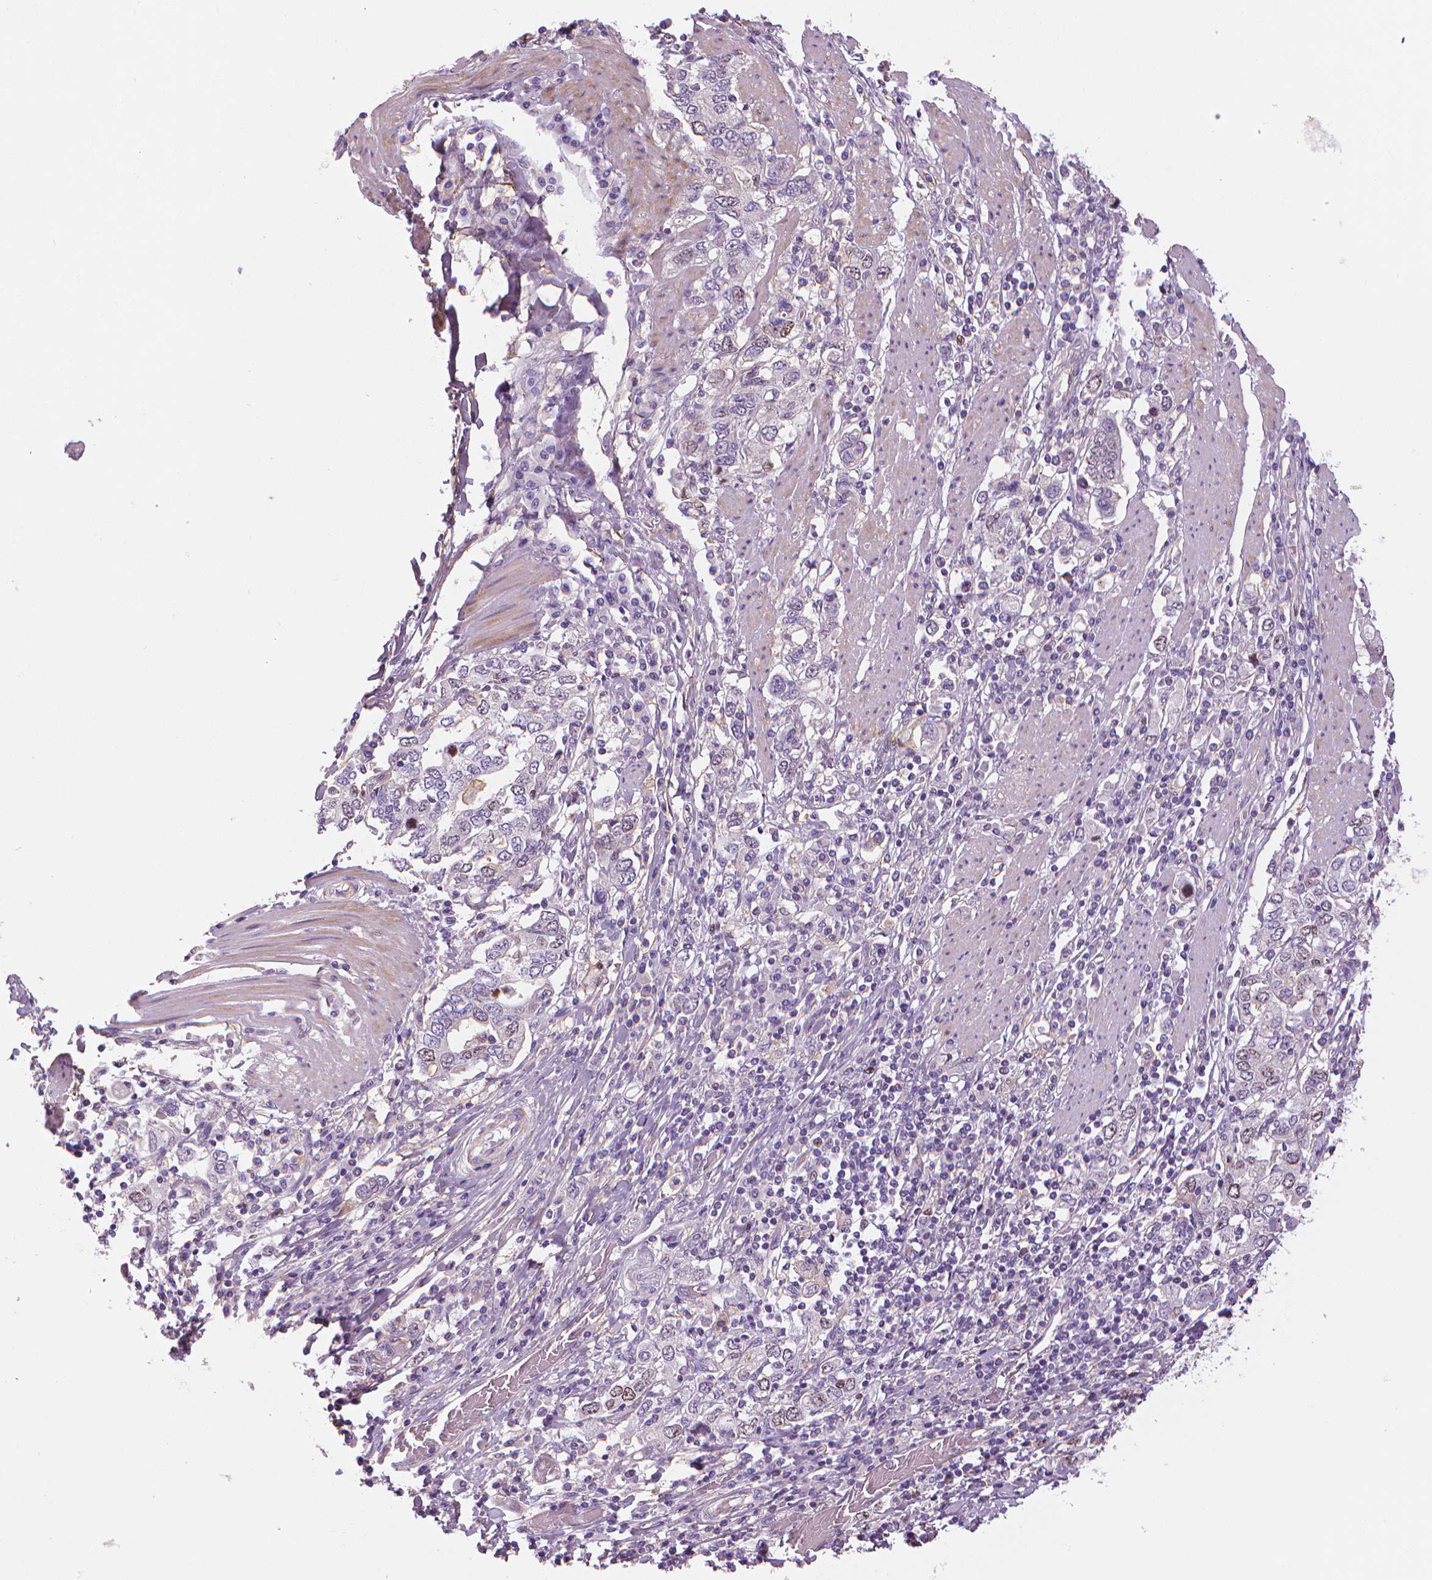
{"staining": {"intensity": "negative", "quantity": "none", "location": "none"}, "tissue": "stomach cancer", "cell_type": "Tumor cells", "image_type": "cancer", "snomed": [{"axis": "morphology", "description": "Adenocarcinoma, NOS"}, {"axis": "topography", "description": "Stomach, upper"}, {"axis": "topography", "description": "Stomach"}], "caption": "High magnification brightfield microscopy of stomach cancer stained with DAB (3,3'-diaminobenzidine) (brown) and counterstained with hematoxylin (blue): tumor cells show no significant positivity.", "gene": "MKI67", "patient": {"sex": "male", "age": 62}}